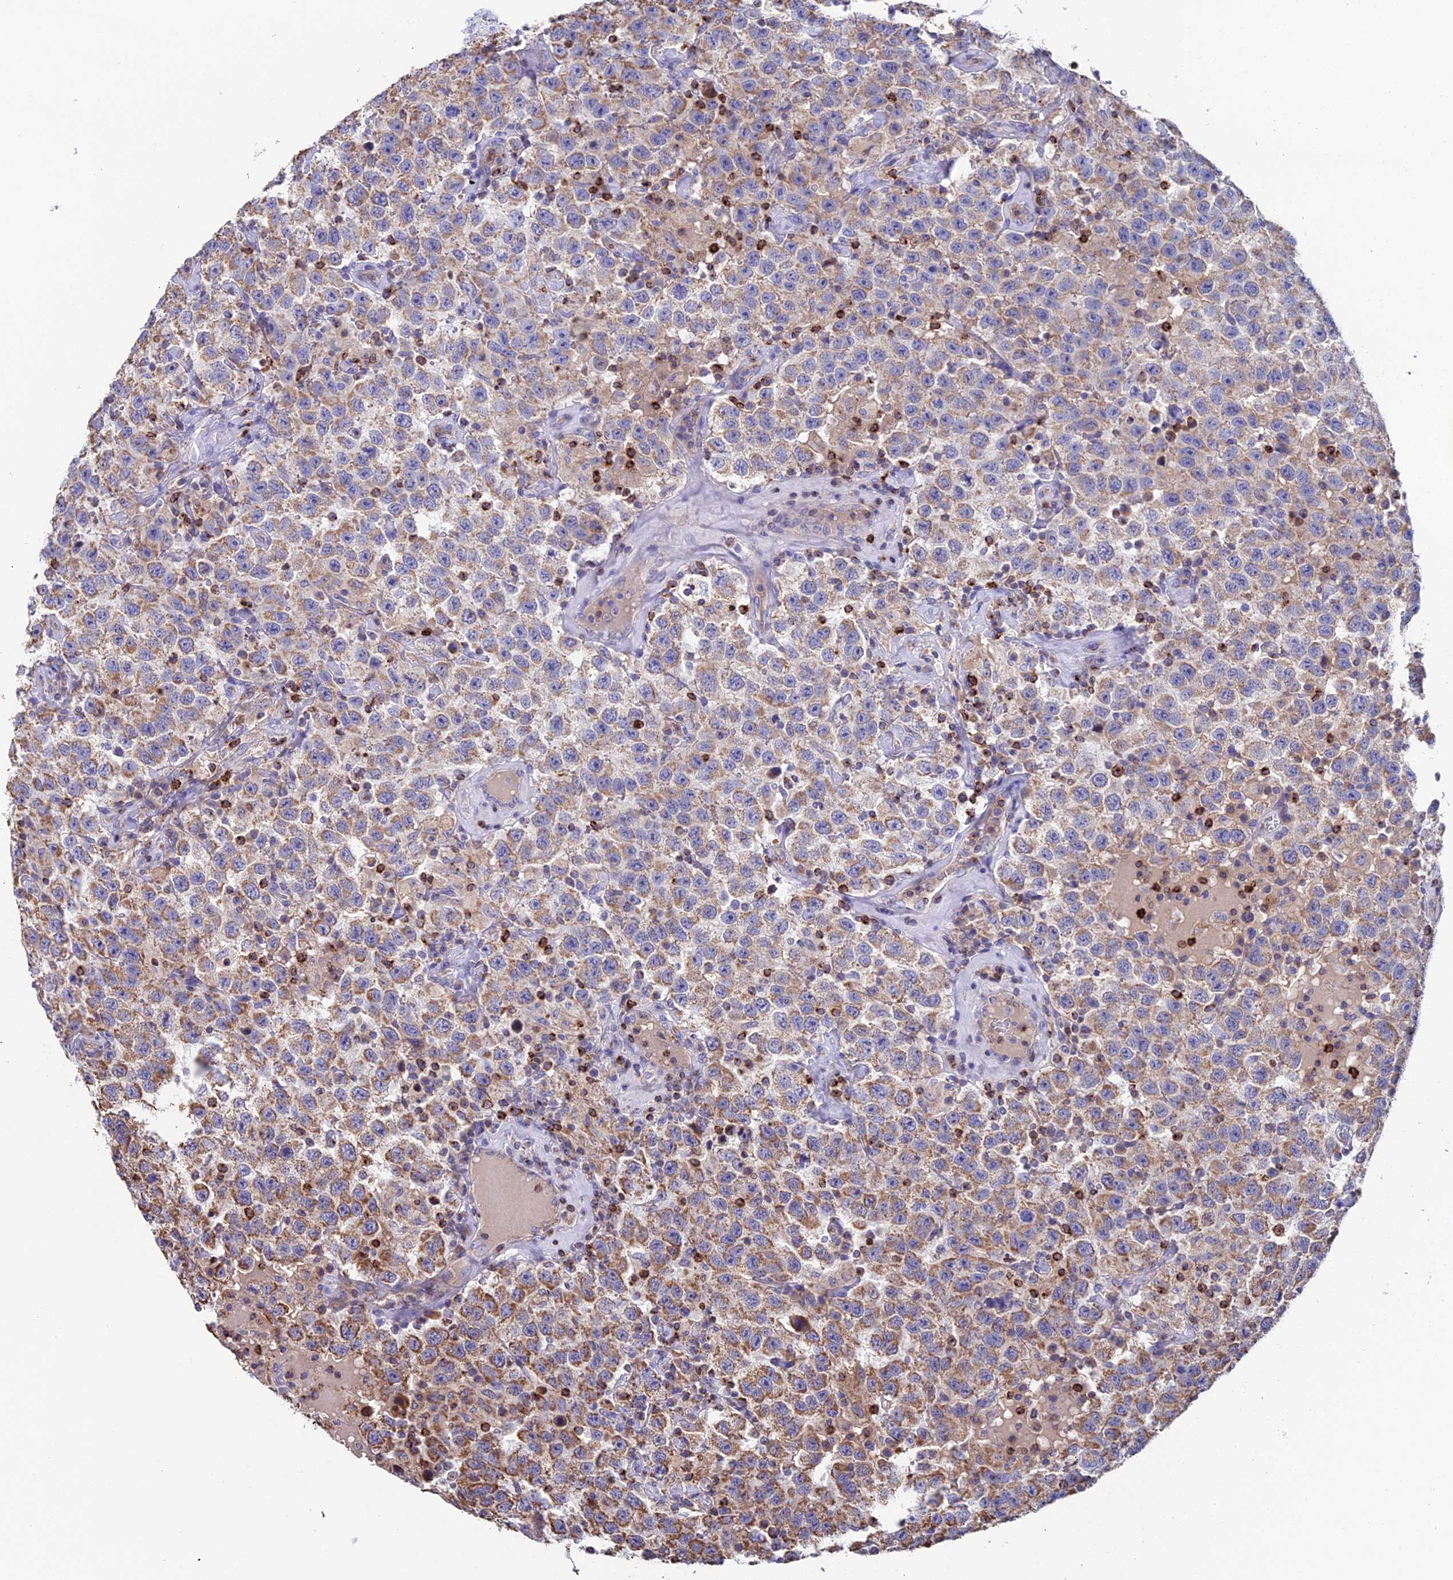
{"staining": {"intensity": "moderate", "quantity": "25%-75%", "location": "cytoplasmic/membranous"}, "tissue": "testis cancer", "cell_type": "Tumor cells", "image_type": "cancer", "snomed": [{"axis": "morphology", "description": "Seminoma, NOS"}, {"axis": "topography", "description": "Testis"}], "caption": "Tumor cells reveal moderate cytoplasmic/membranous staining in approximately 25%-75% of cells in testis cancer (seminoma).", "gene": "SPOCK2", "patient": {"sex": "male", "age": 41}}